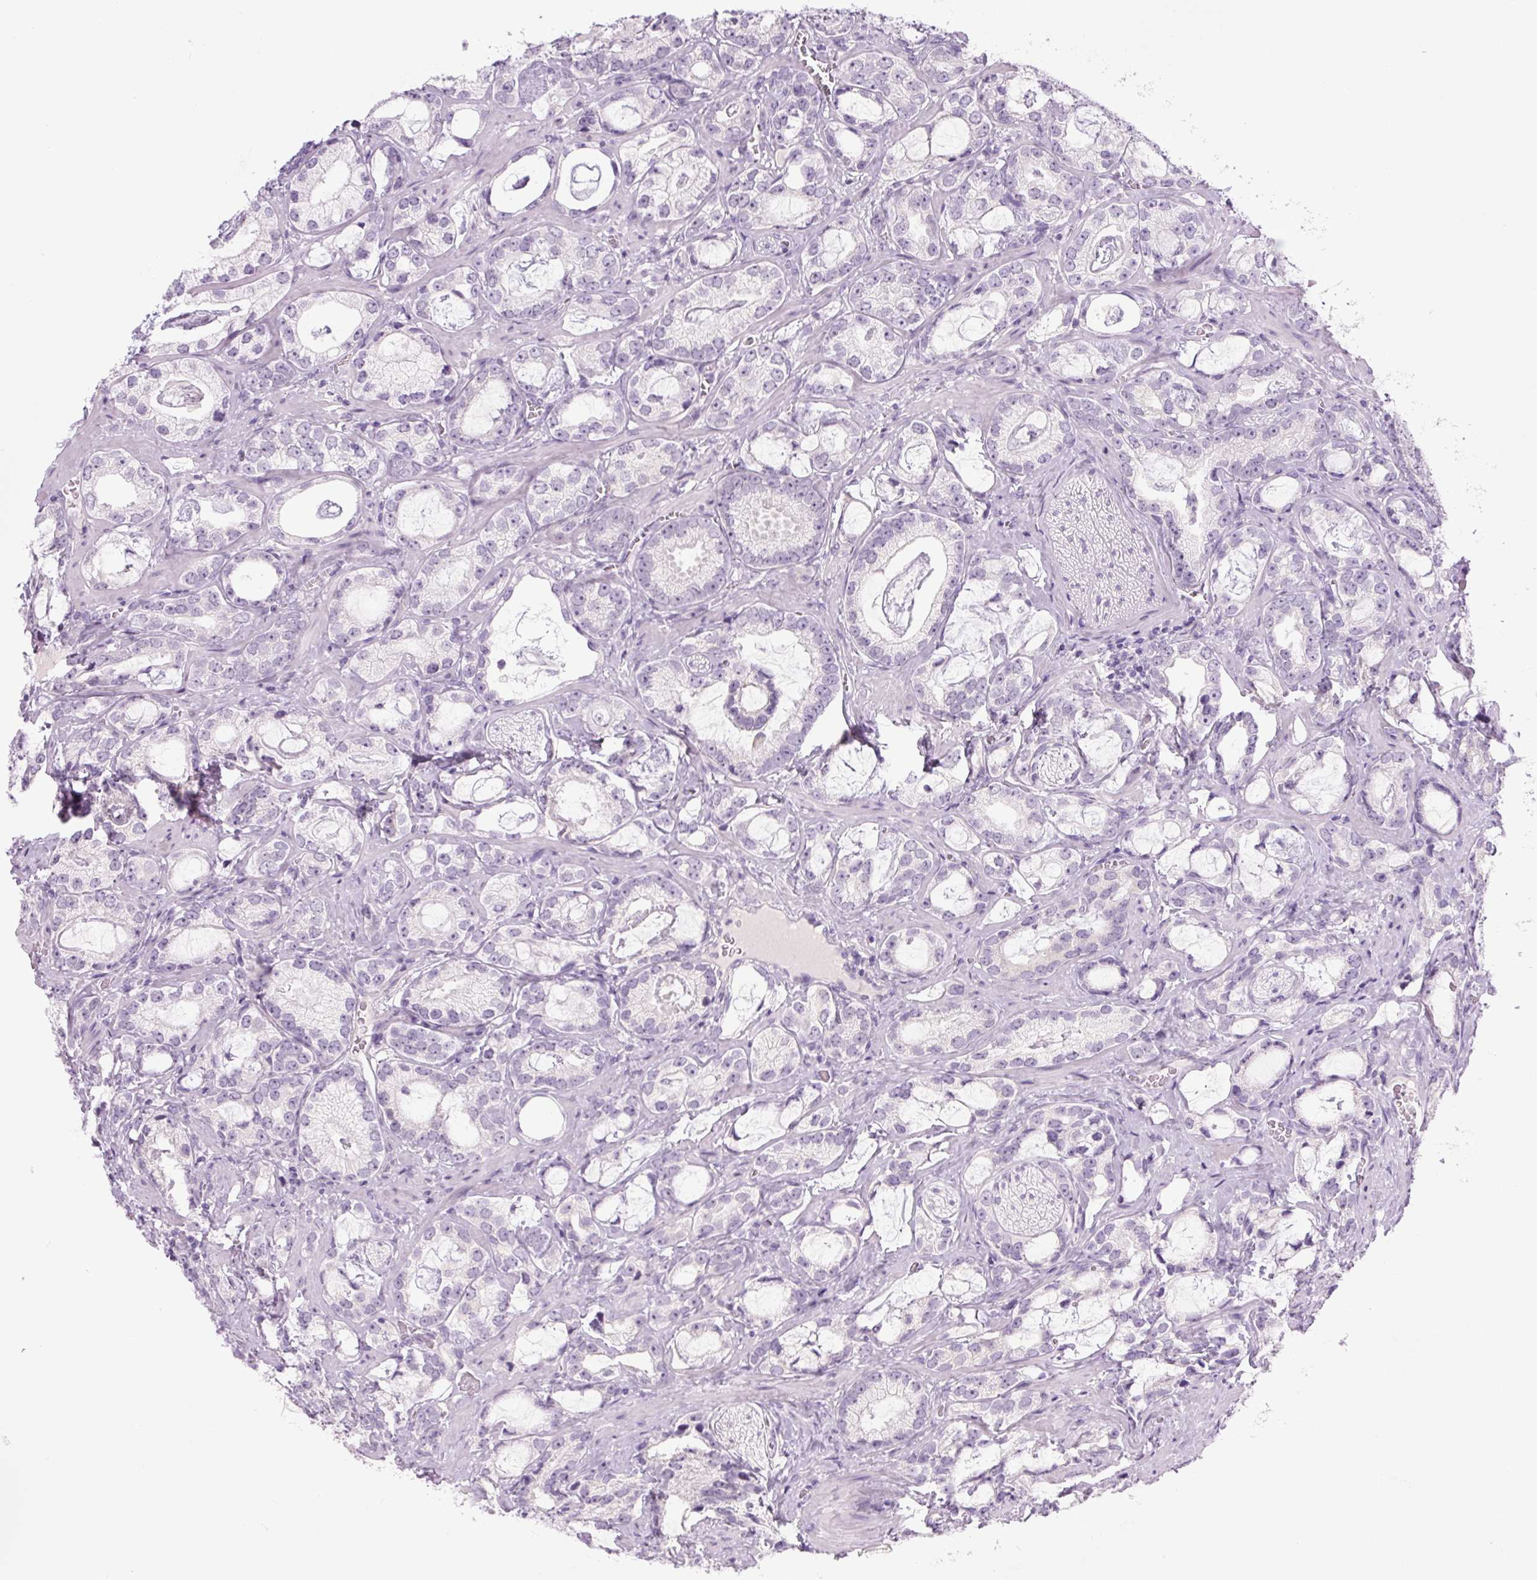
{"staining": {"intensity": "negative", "quantity": "none", "location": "none"}, "tissue": "prostate cancer", "cell_type": "Tumor cells", "image_type": "cancer", "snomed": [{"axis": "morphology", "description": "Adenocarcinoma, Medium grade"}, {"axis": "topography", "description": "Prostate"}], "caption": "Image shows no significant protein expression in tumor cells of prostate cancer.", "gene": "COL9A2", "patient": {"sex": "male", "age": 57}}